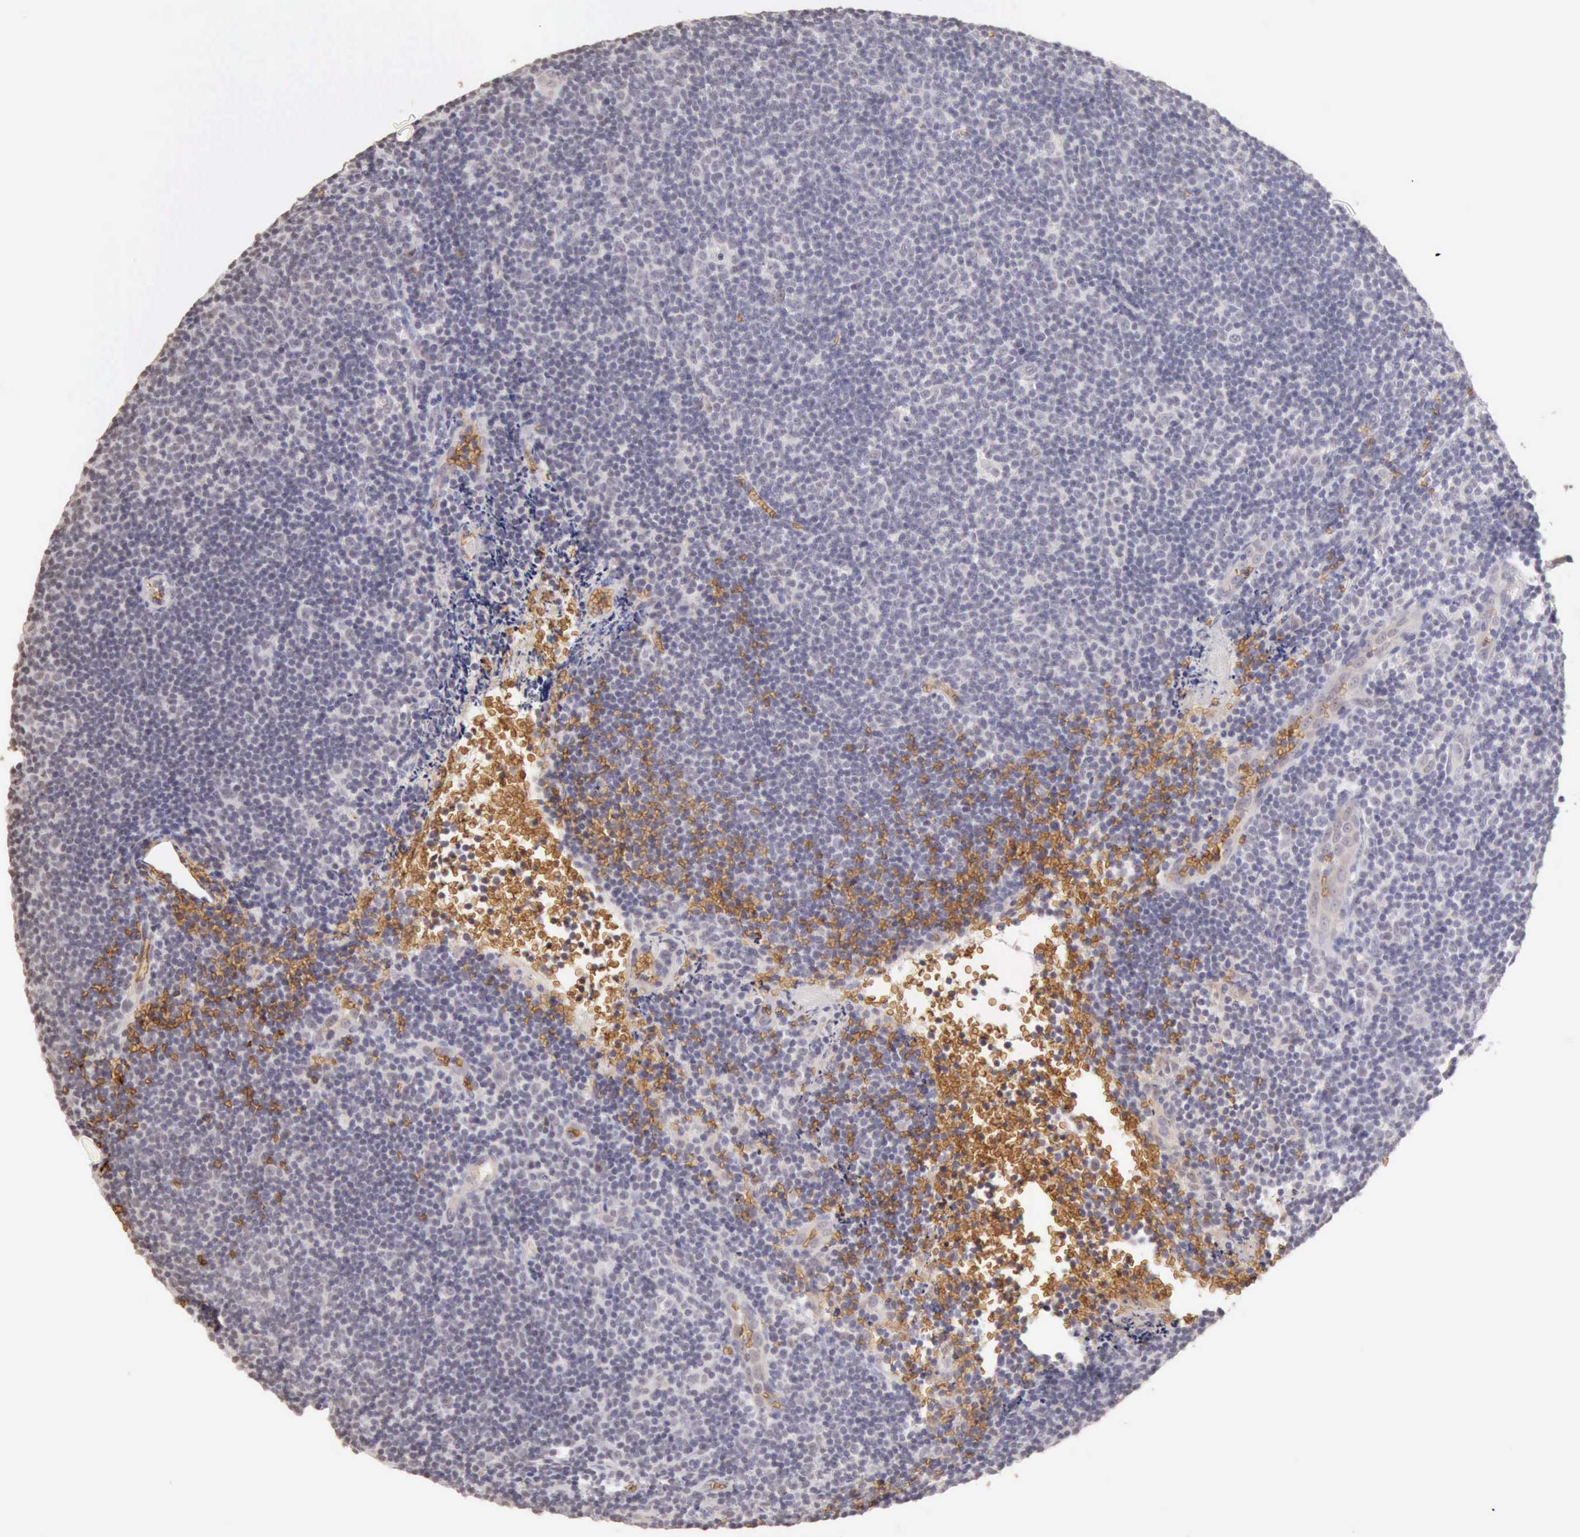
{"staining": {"intensity": "negative", "quantity": "none", "location": "none"}, "tissue": "lymphoma", "cell_type": "Tumor cells", "image_type": "cancer", "snomed": [{"axis": "morphology", "description": "Malignant lymphoma, non-Hodgkin's type, Low grade"}, {"axis": "topography", "description": "Lymph node"}], "caption": "Human low-grade malignant lymphoma, non-Hodgkin's type stained for a protein using immunohistochemistry displays no expression in tumor cells.", "gene": "CFI", "patient": {"sex": "male", "age": 49}}